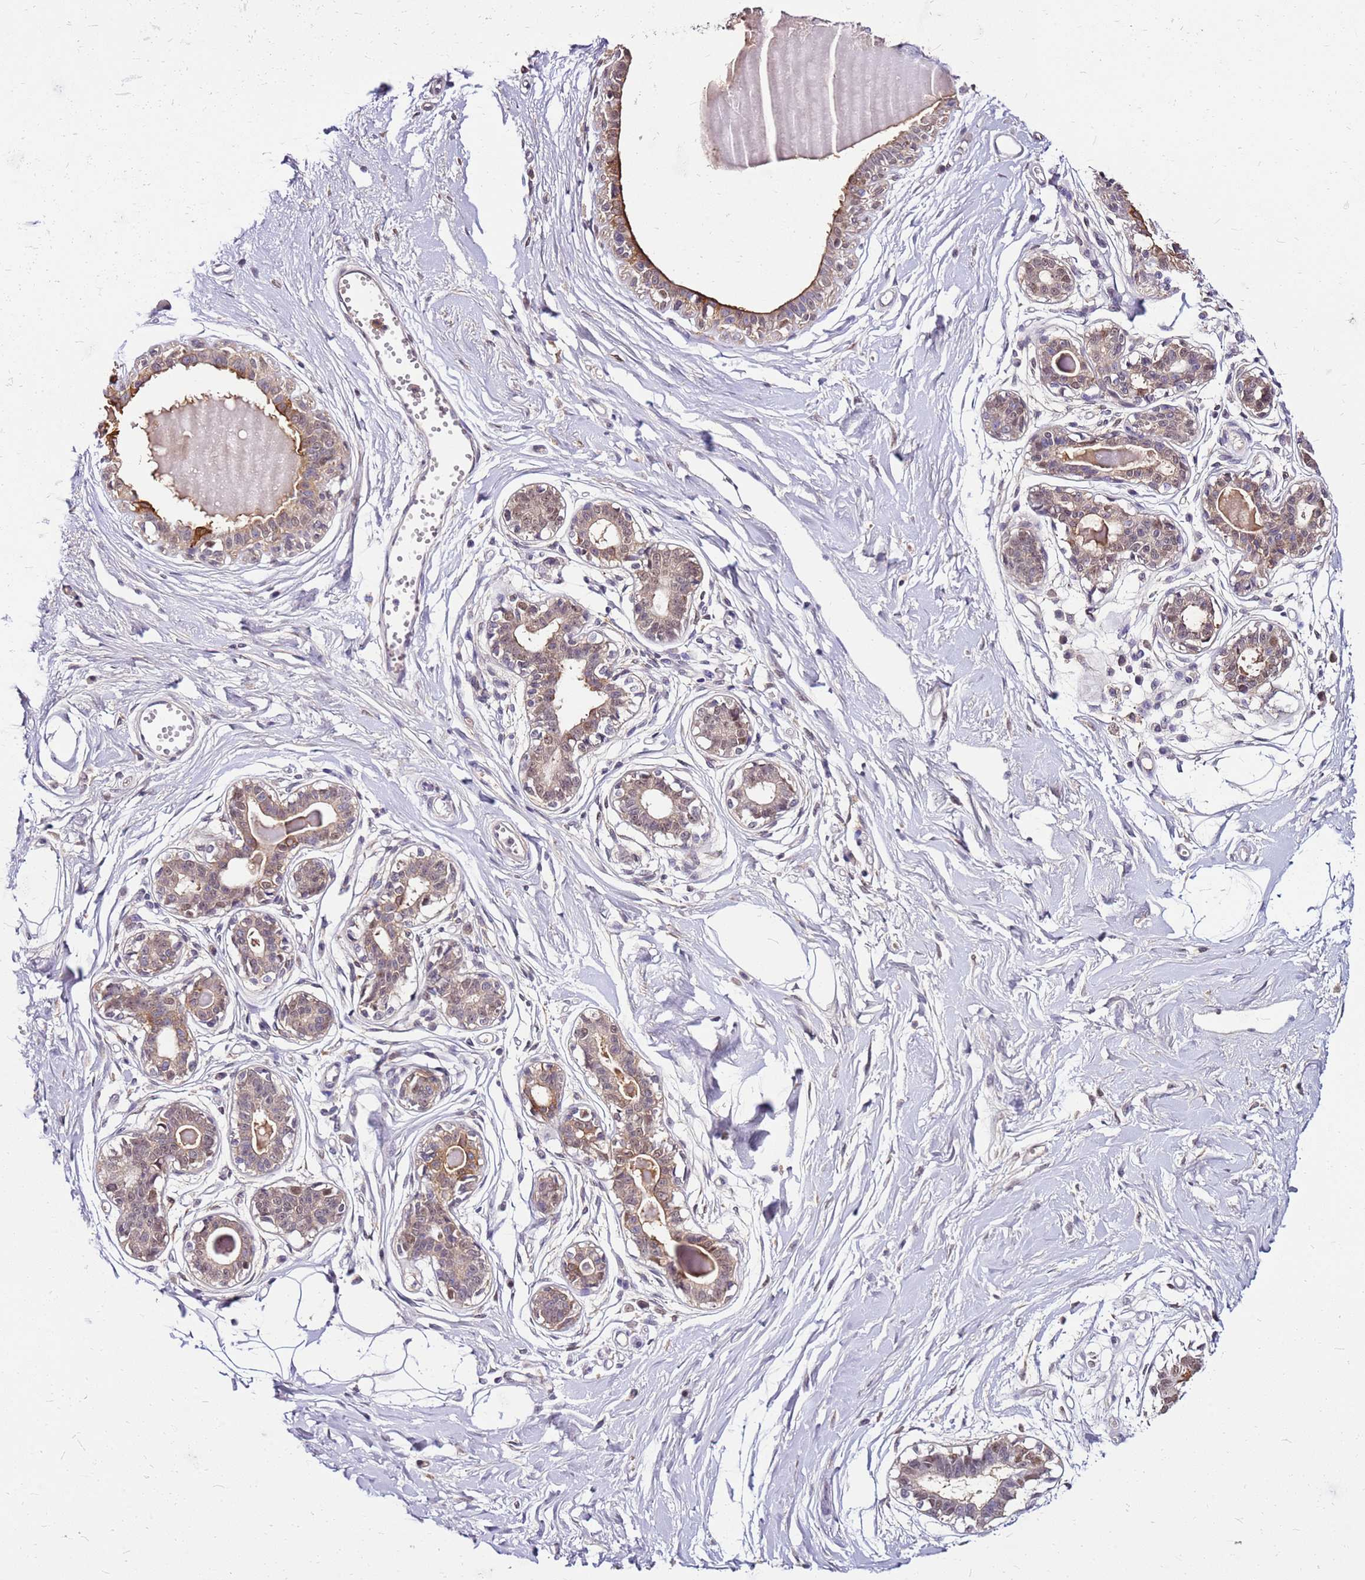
{"staining": {"intensity": "negative", "quantity": "none", "location": "none"}, "tissue": "breast", "cell_type": "Adipocytes", "image_type": "normal", "snomed": [{"axis": "morphology", "description": "Normal tissue, NOS"}, {"axis": "topography", "description": "Breast"}], "caption": "Immunohistochemical staining of benign human breast demonstrates no significant expression in adipocytes.", "gene": "ALDH1A3", "patient": {"sex": "female", "age": 45}}